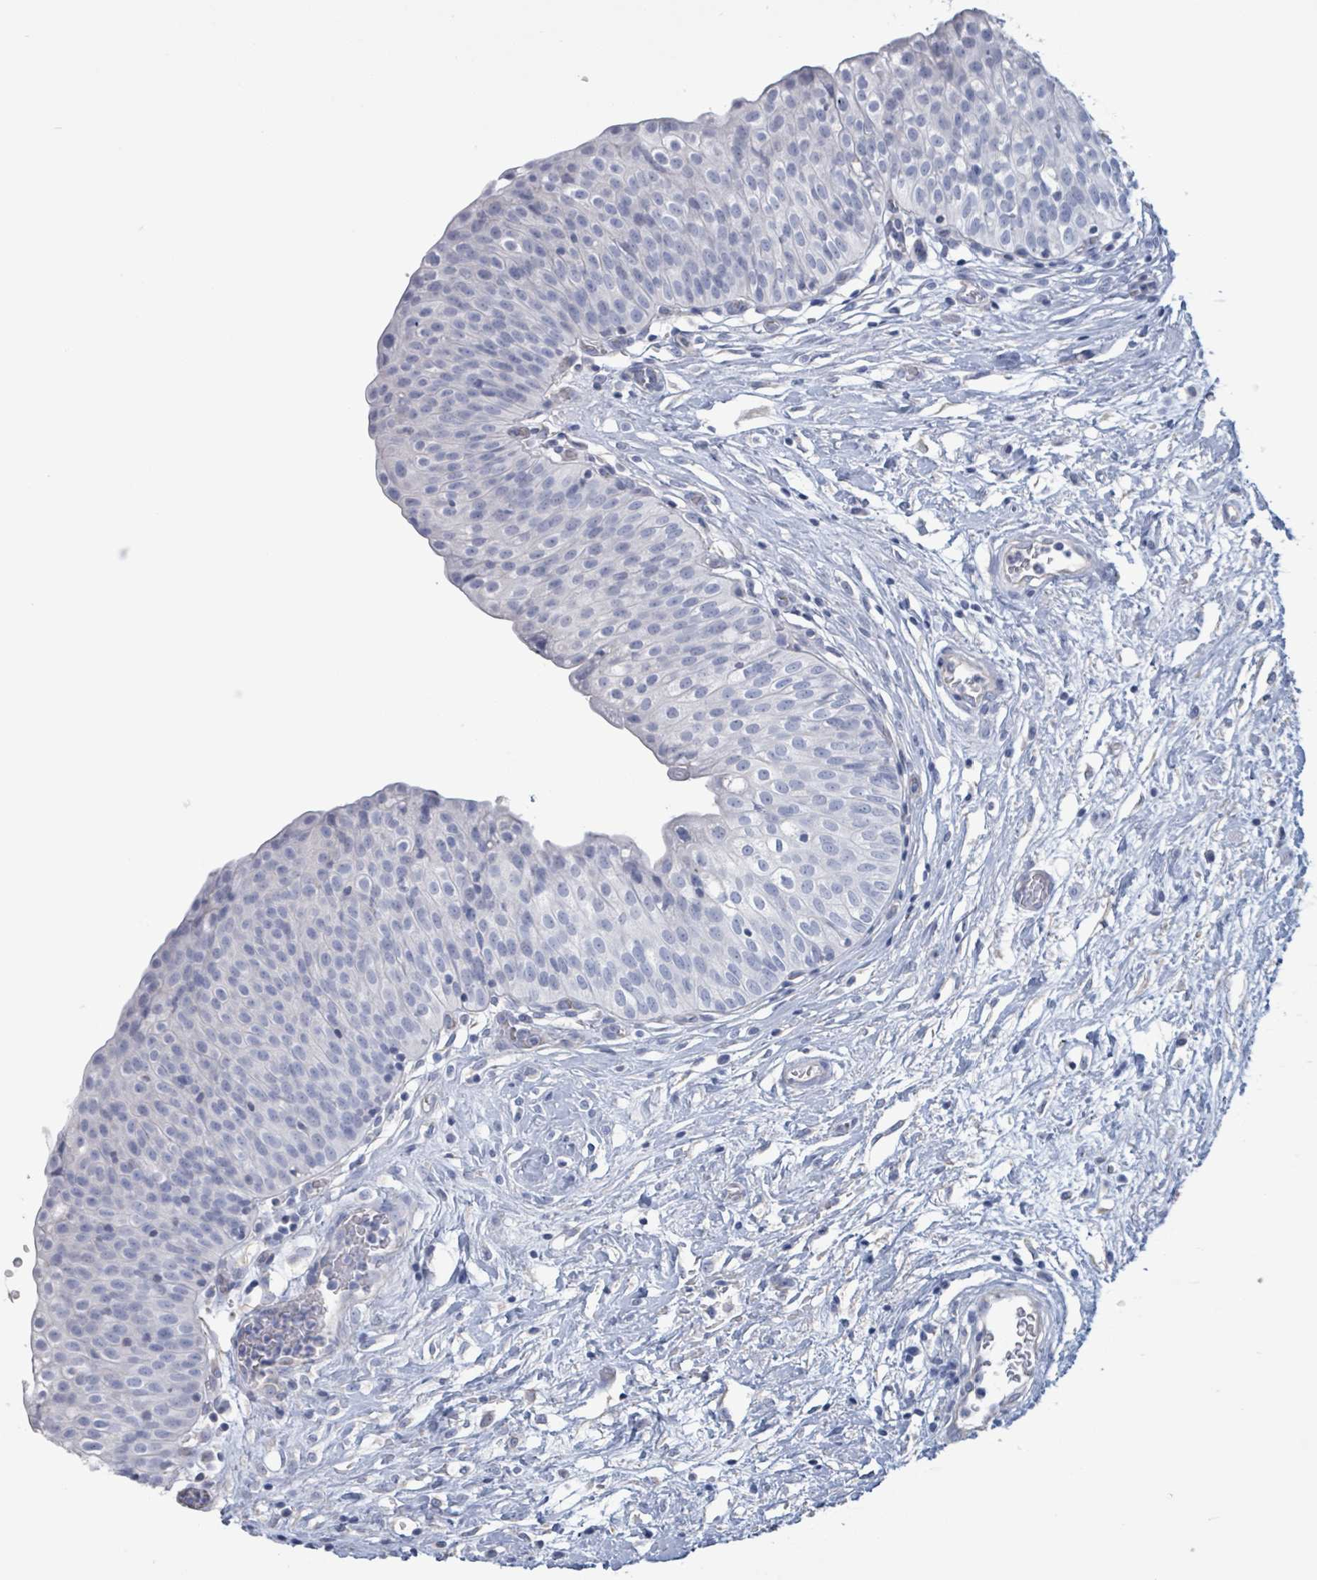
{"staining": {"intensity": "negative", "quantity": "none", "location": "none"}, "tissue": "urinary bladder", "cell_type": "Urothelial cells", "image_type": "normal", "snomed": [{"axis": "morphology", "description": "Normal tissue, NOS"}, {"axis": "topography", "description": "Urinary bladder"}], "caption": "This histopathology image is of benign urinary bladder stained with immunohistochemistry to label a protein in brown with the nuclei are counter-stained blue. There is no expression in urothelial cells. (DAB IHC, high magnification).", "gene": "CT45A10", "patient": {"sex": "male", "age": 55}}